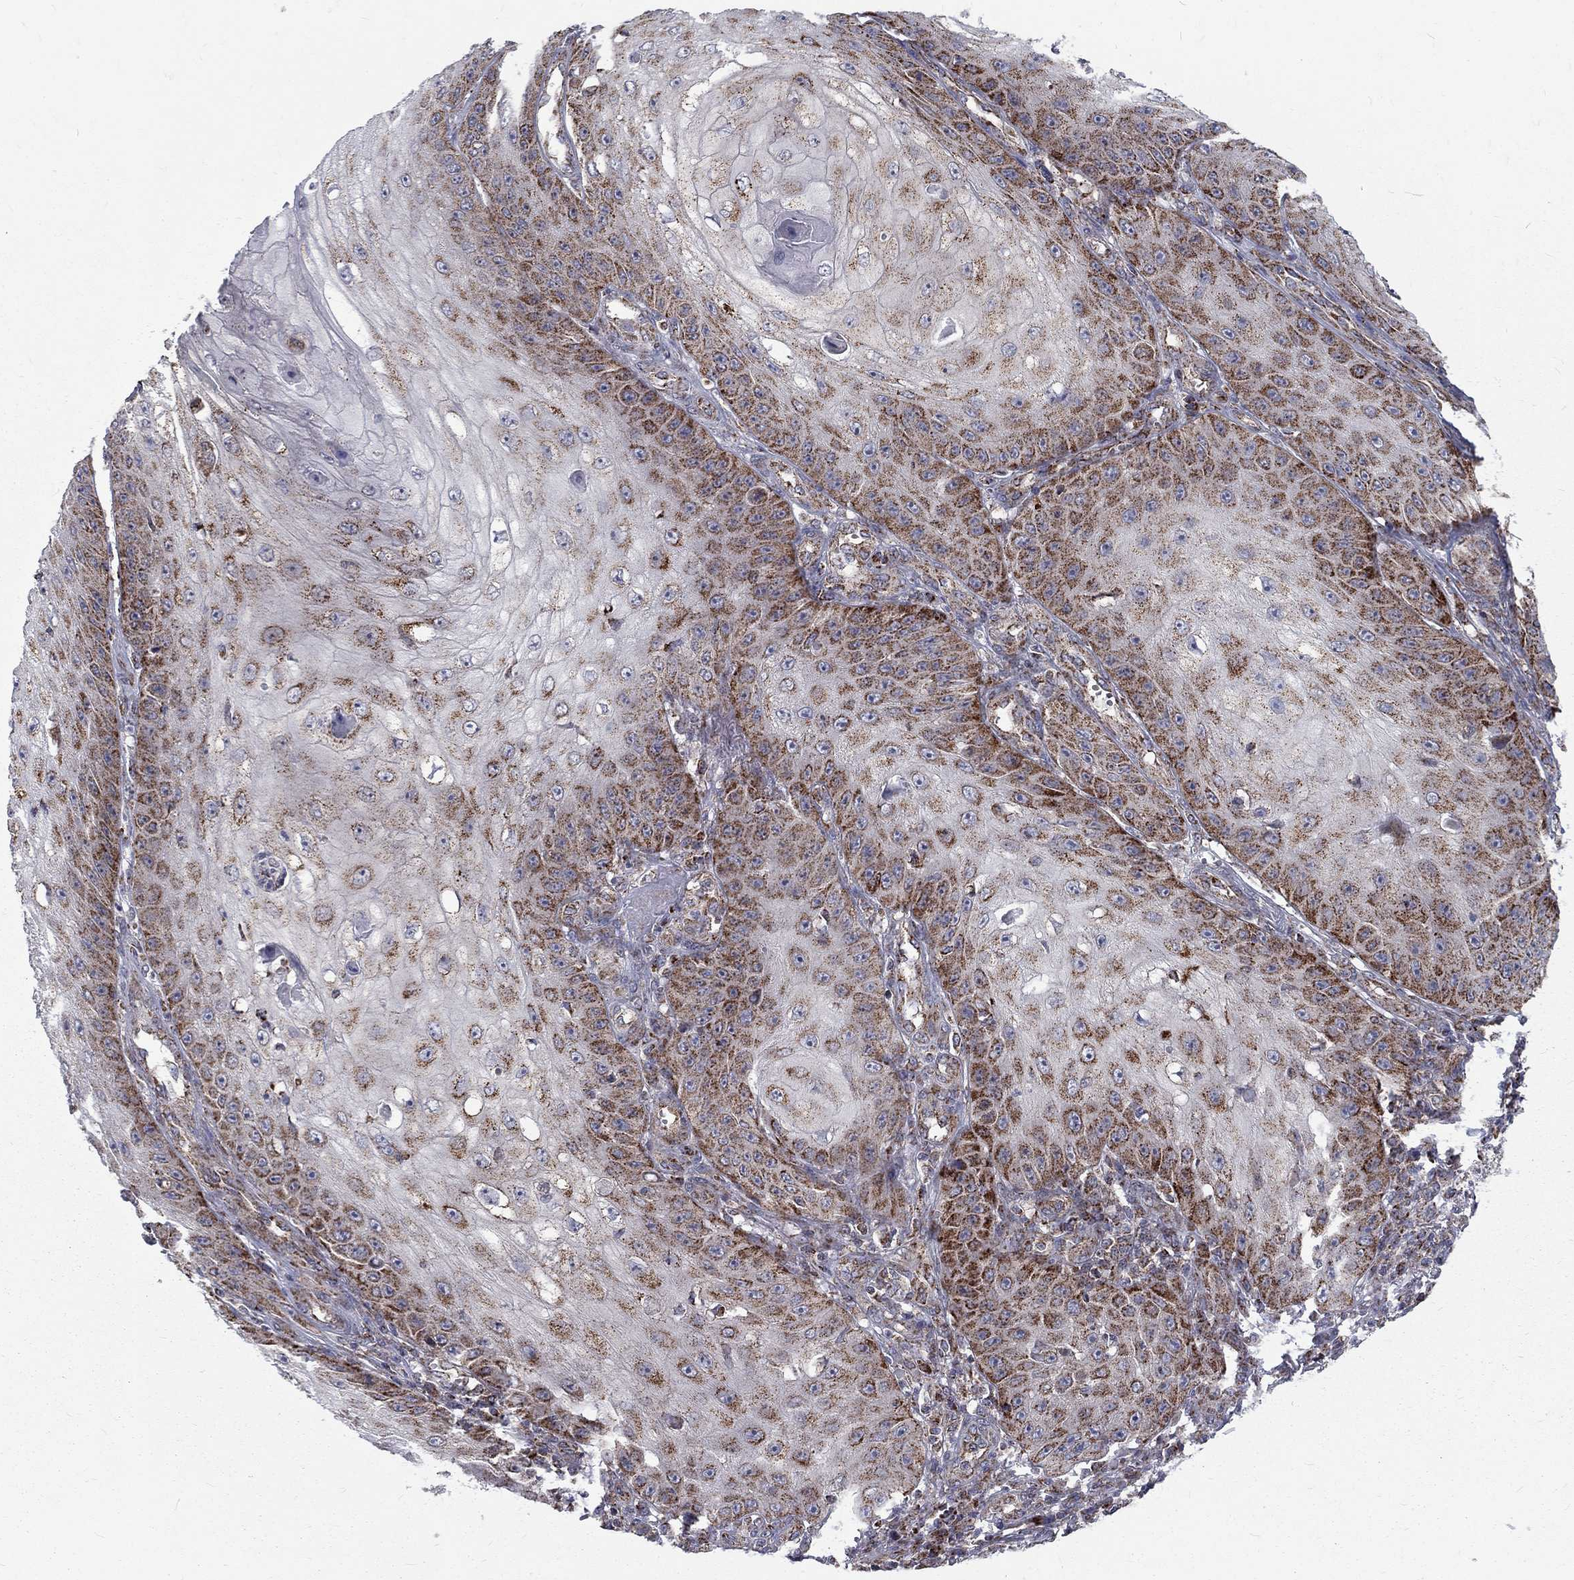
{"staining": {"intensity": "strong", "quantity": "25%-75%", "location": "cytoplasmic/membranous"}, "tissue": "skin cancer", "cell_type": "Tumor cells", "image_type": "cancer", "snomed": [{"axis": "morphology", "description": "Squamous cell carcinoma, NOS"}, {"axis": "topography", "description": "Skin"}], "caption": "Immunohistochemical staining of skin squamous cell carcinoma exhibits high levels of strong cytoplasmic/membranous expression in about 25%-75% of tumor cells.", "gene": "ALDH1B1", "patient": {"sex": "male", "age": 70}}